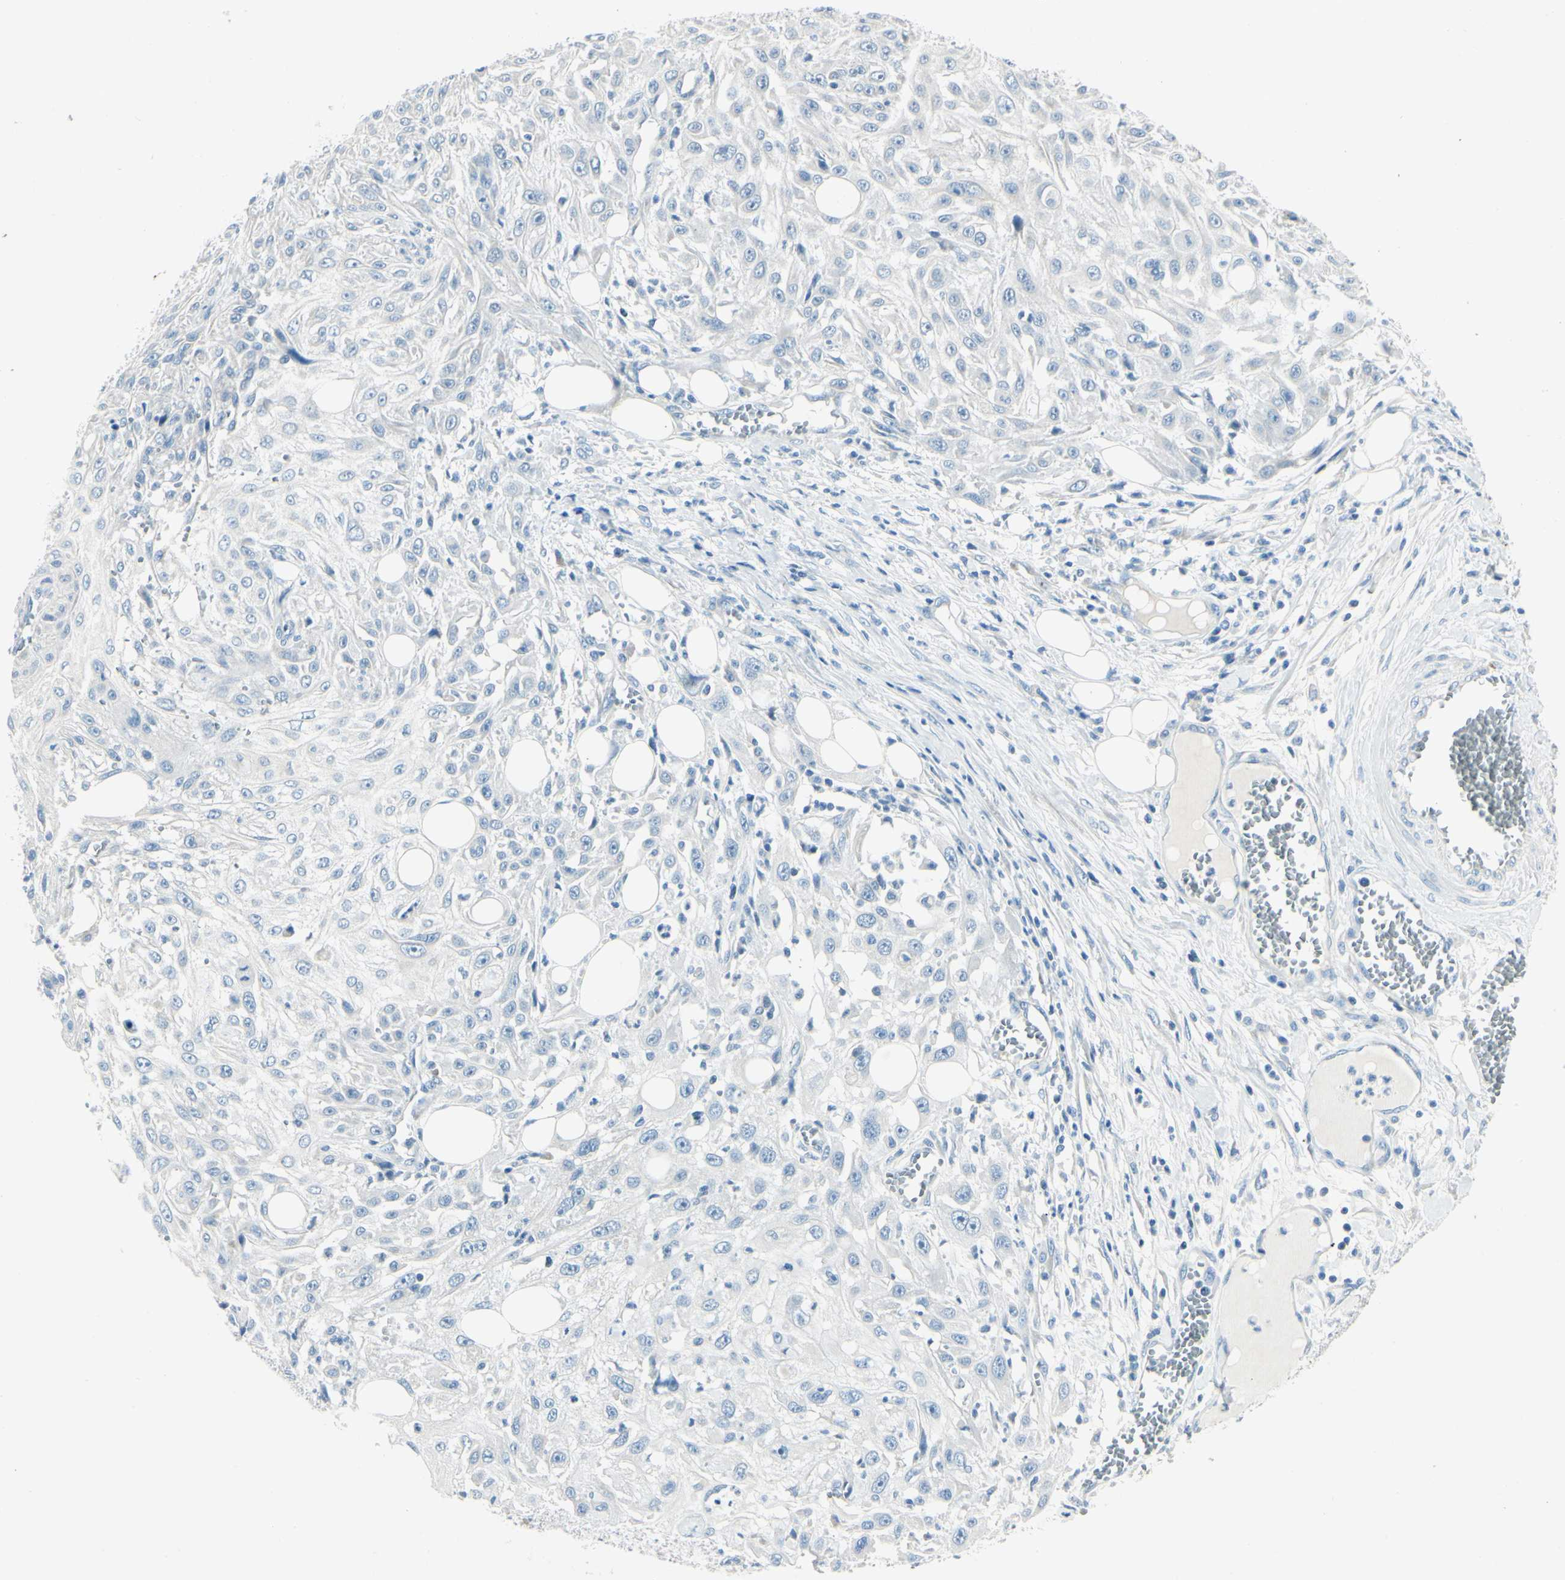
{"staining": {"intensity": "negative", "quantity": "none", "location": "none"}, "tissue": "skin cancer", "cell_type": "Tumor cells", "image_type": "cancer", "snomed": [{"axis": "morphology", "description": "Squamous cell carcinoma, NOS"}, {"axis": "topography", "description": "Skin"}], "caption": "Human squamous cell carcinoma (skin) stained for a protein using immunohistochemistry (IHC) reveals no positivity in tumor cells.", "gene": "SNAP91", "patient": {"sex": "male", "age": 75}}